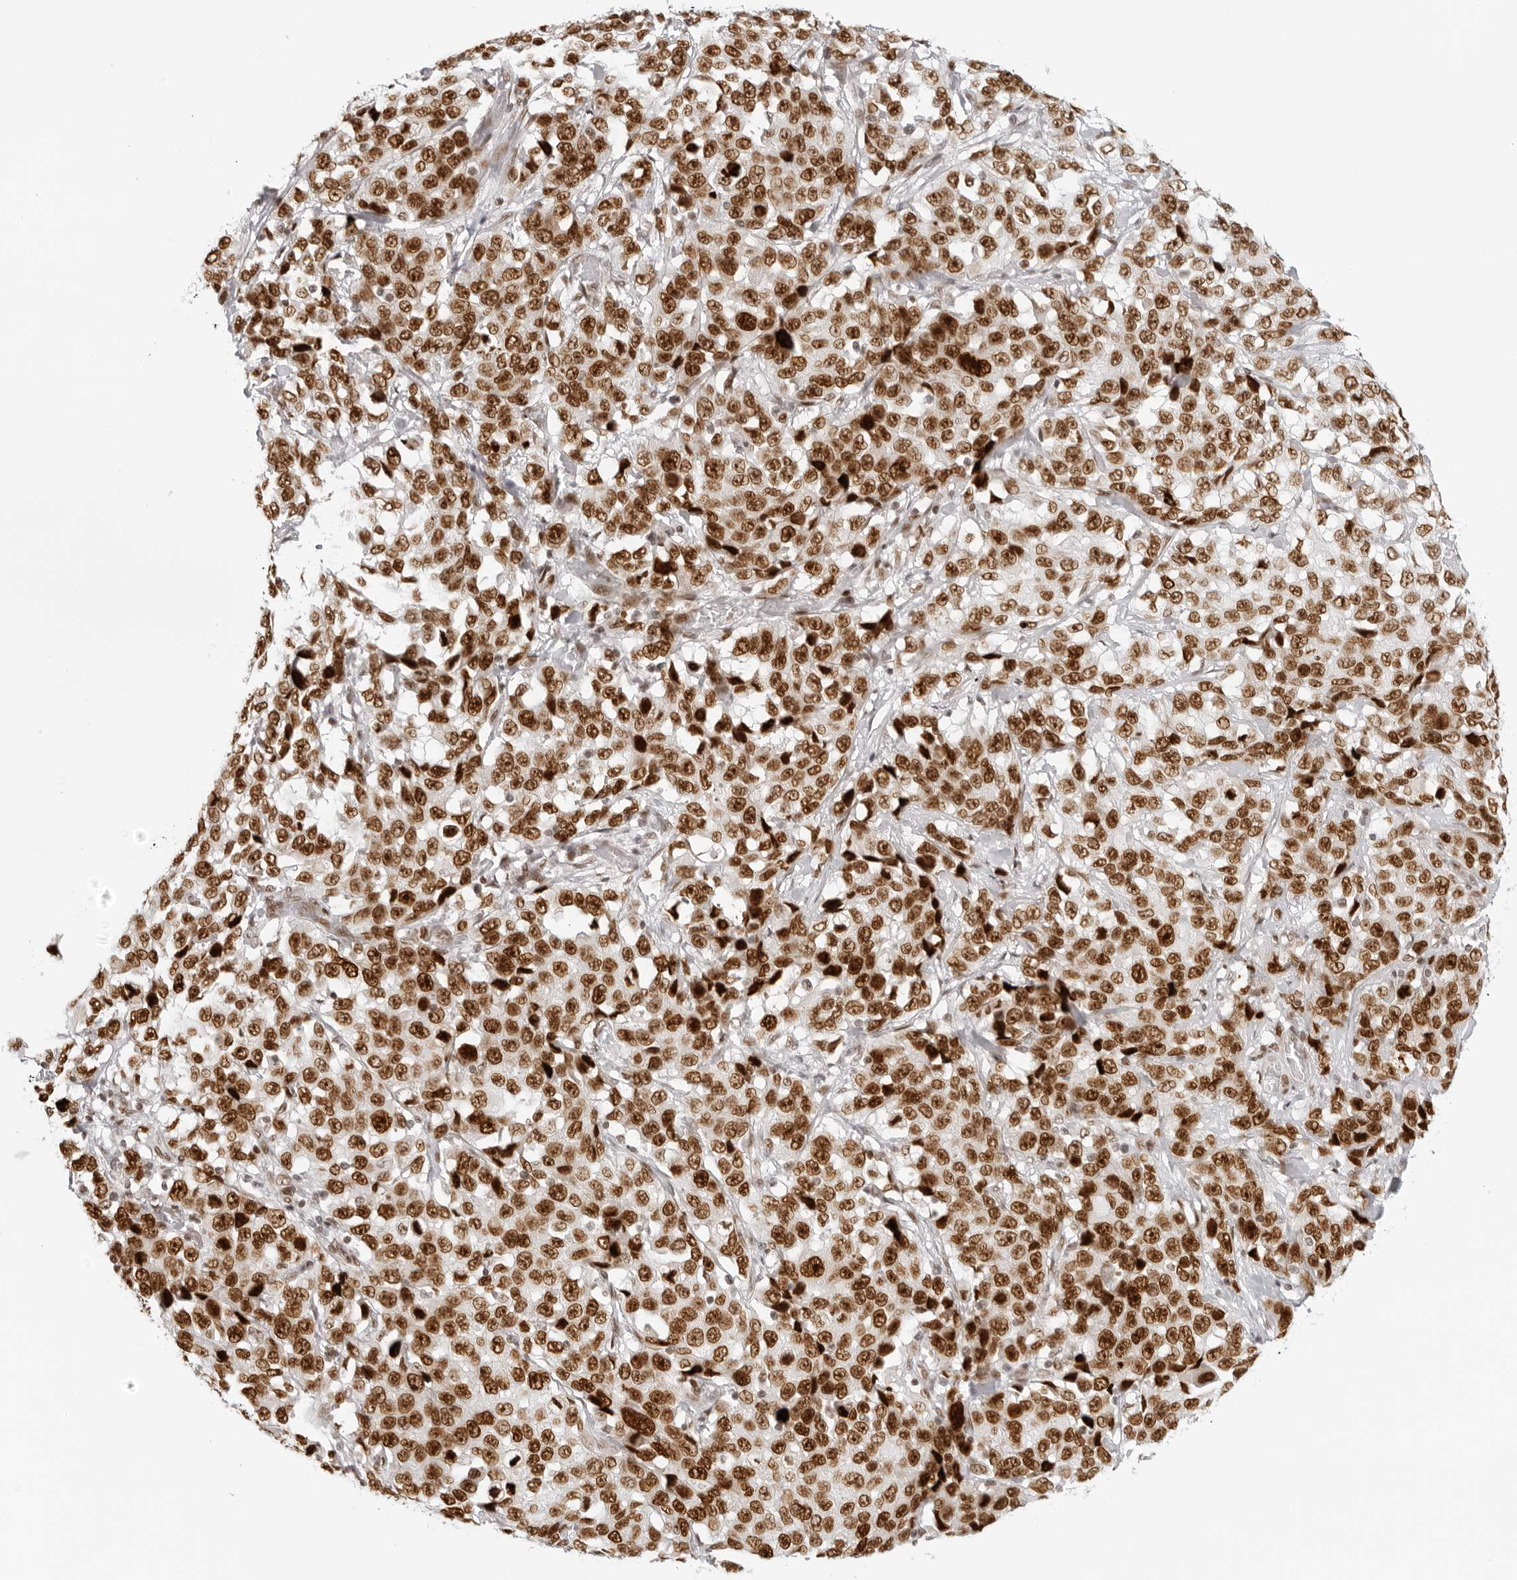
{"staining": {"intensity": "strong", "quantity": ">75%", "location": "nuclear"}, "tissue": "stomach cancer", "cell_type": "Tumor cells", "image_type": "cancer", "snomed": [{"axis": "morphology", "description": "Normal tissue, NOS"}, {"axis": "morphology", "description": "Adenocarcinoma, NOS"}, {"axis": "topography", "description": "Stomach"}], "caption": "The photomicrograph demonstrates staining of stomach adenocarcinoma, revealing strong nuclear protein expression (brown color) within tumor cells.", "gene": "RCC1", "patient": {"sex": "male", "age": 48}}